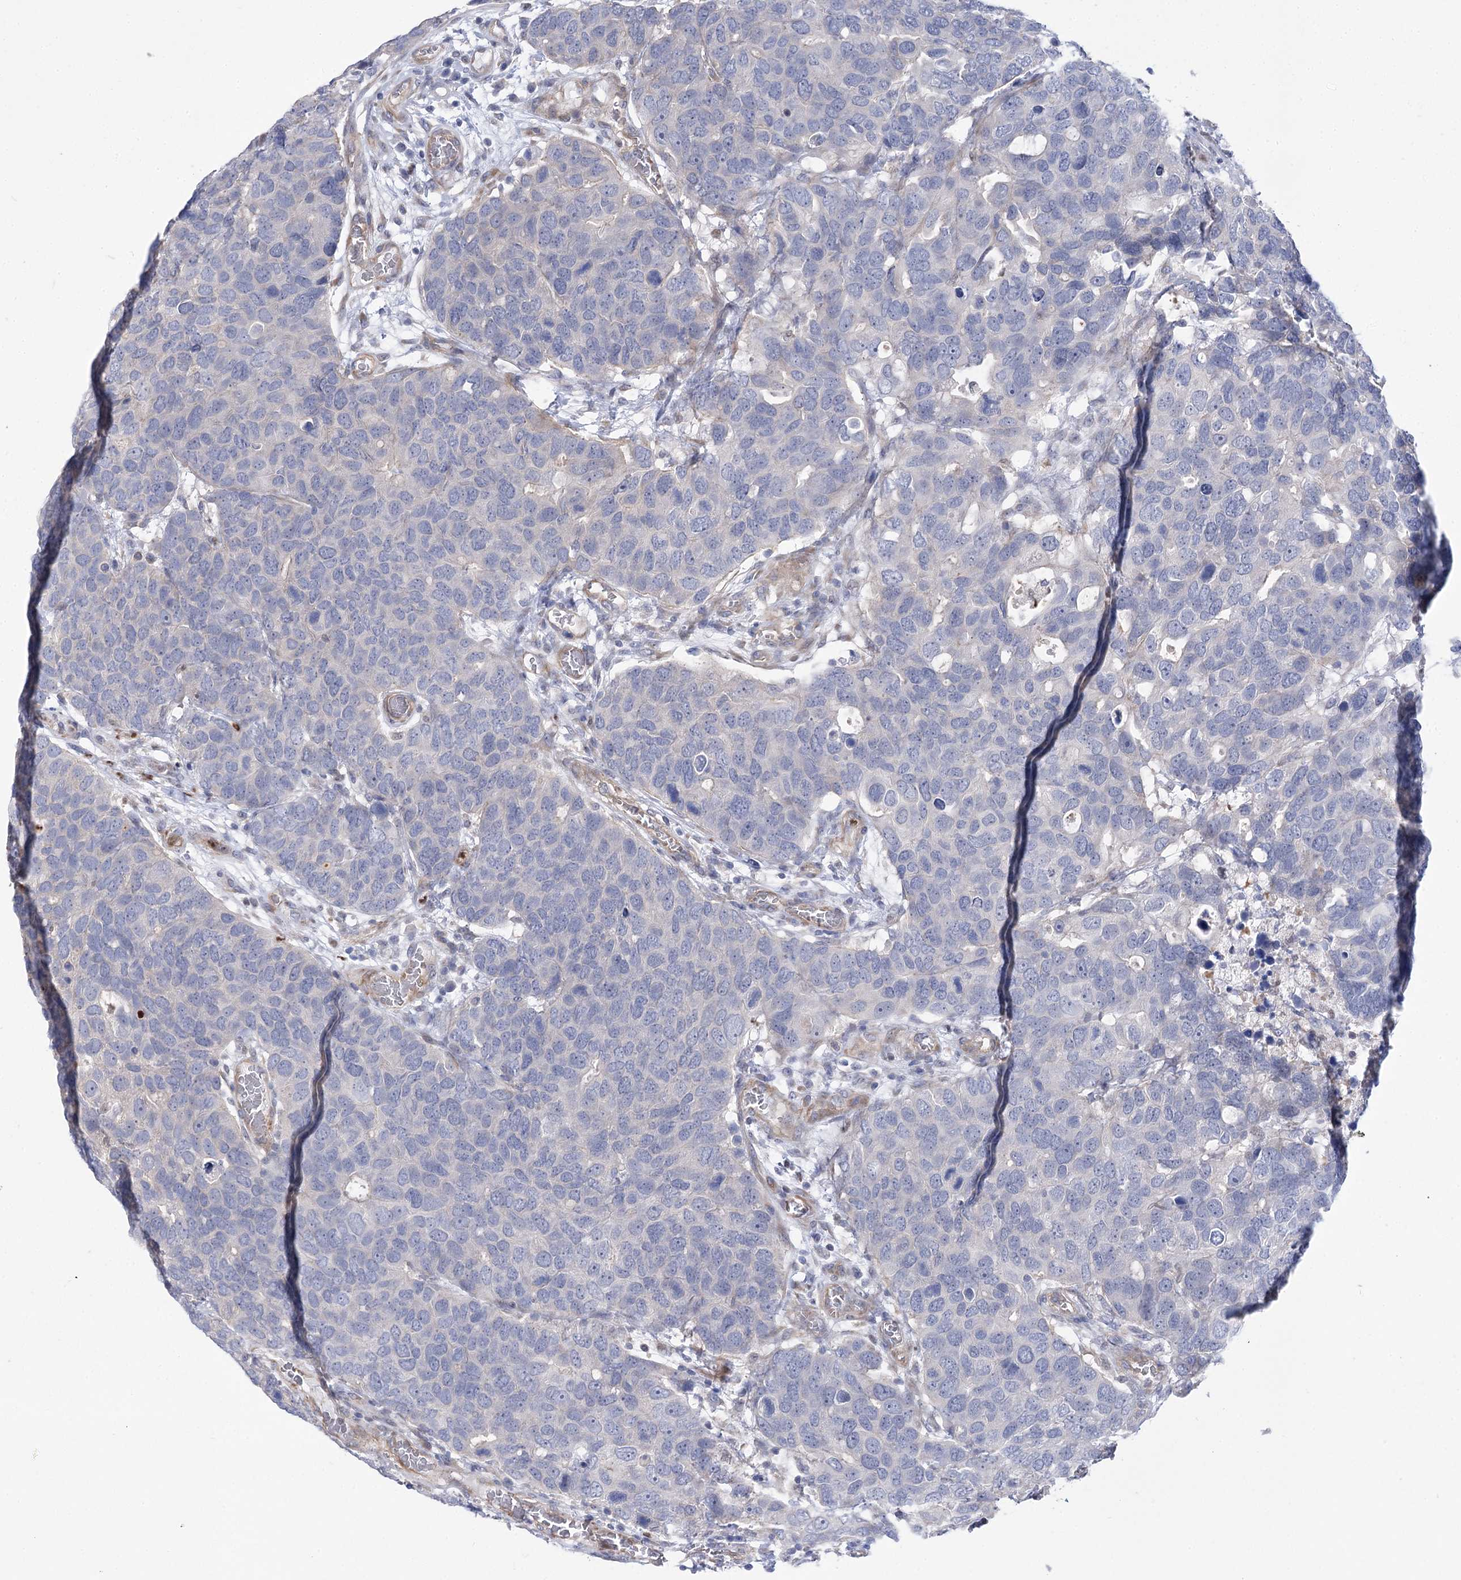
{"staining": {"intensity": "negative", "quantity": "none", "location": "none"}, "tissue": "breast cancer", "cell_type": "Tumor cells", "image_type": "cancer", "snomed": [{"axis": "morphology", "description": "Duct carcinoma"}, {"axis": "topography", "description": "Breast"}], "caption": "DAB (3,3'-diaminobenzidine) immunohistochemical staining of breast invasive ductal carcinoma reveals no significant staining in tumor cells. (DAB IHC with hematoxylin counter stain).", "gene": "THAP6", "patient": {"sex": "female", "age": 83}}